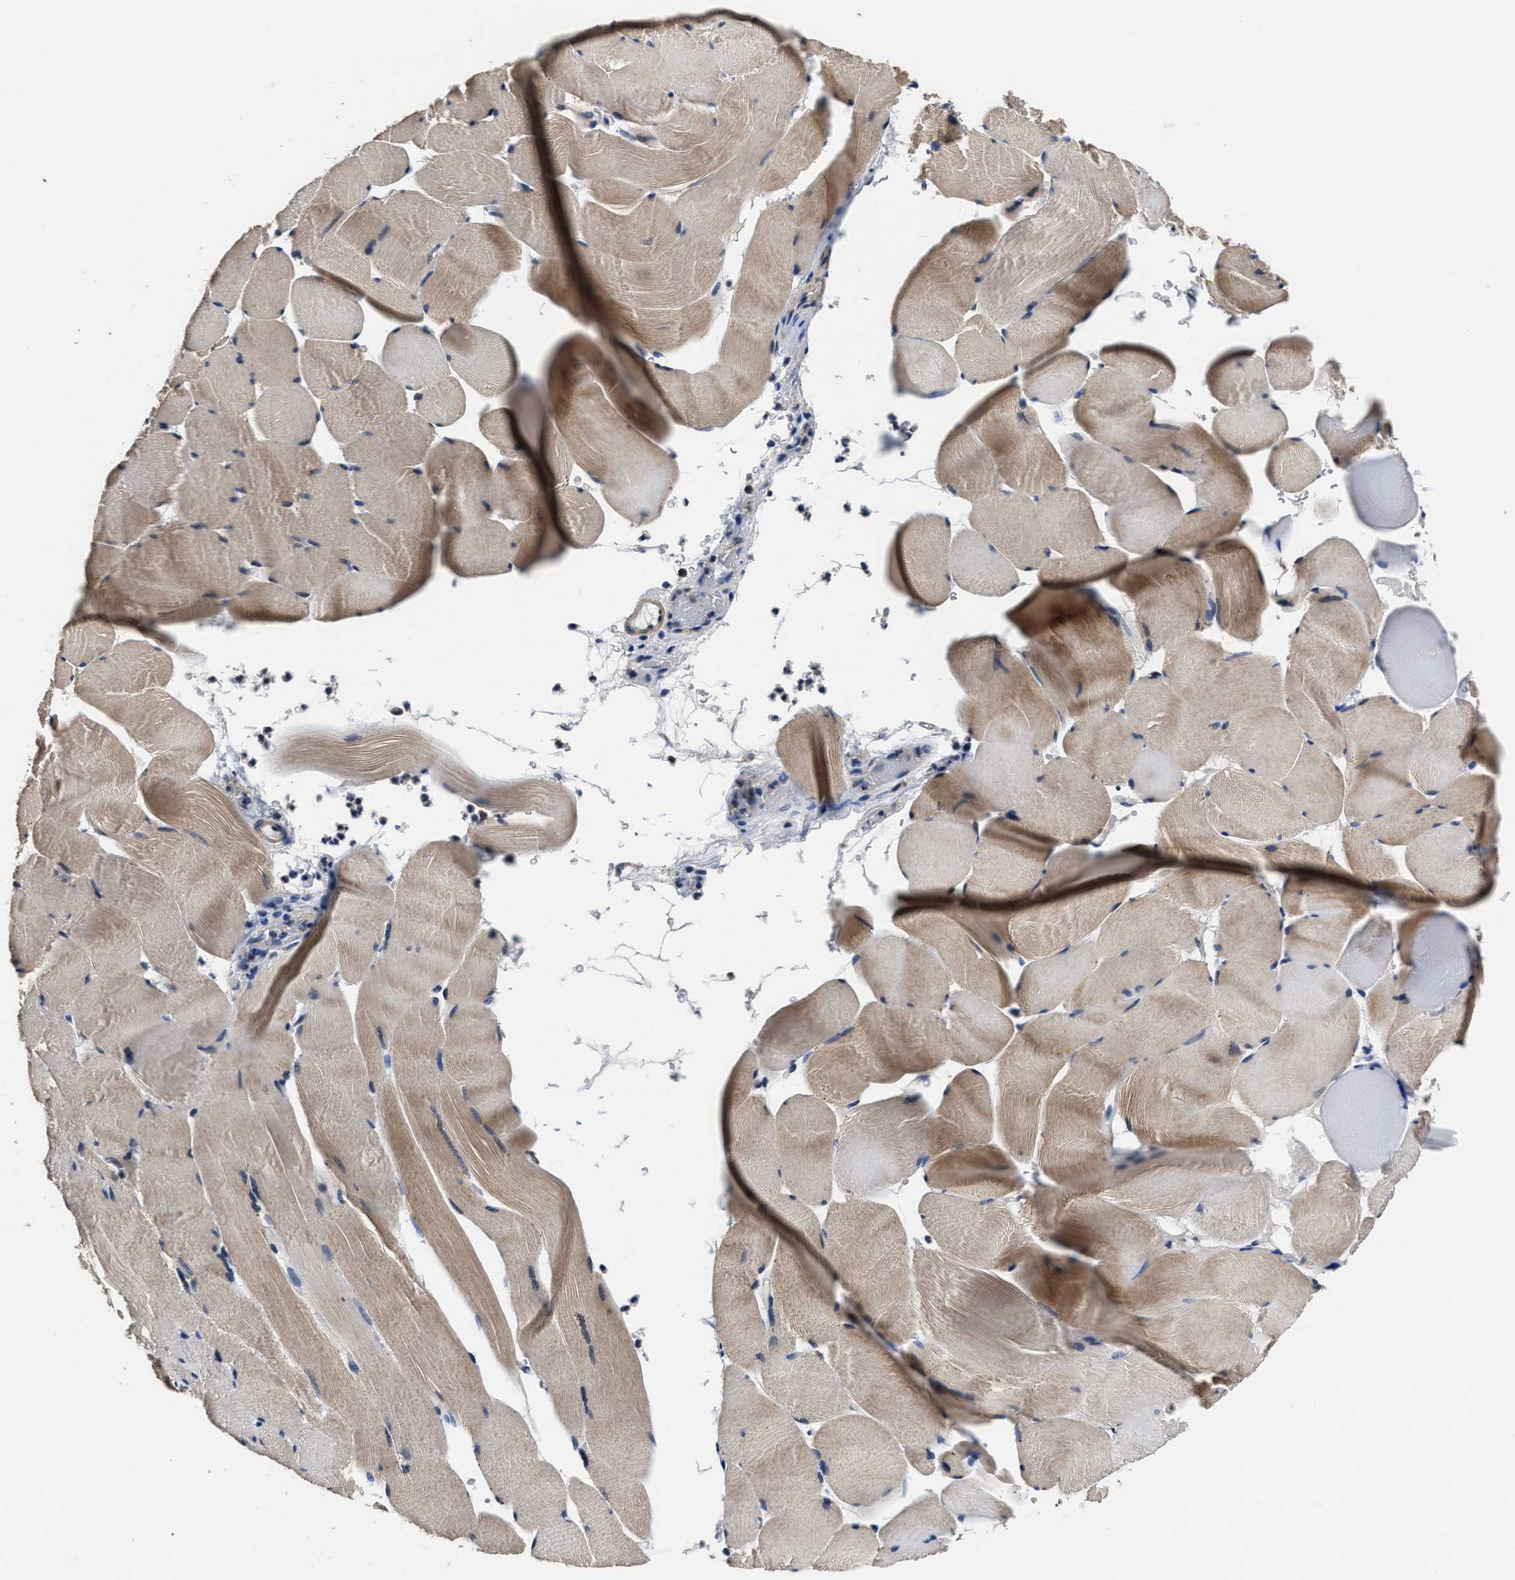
{"staining": {"intensity": "weak", "quantity": "25%-75%", "location": "cytoplasmic/membranous"}, "tissue": "skeletal muscle", "cell_type": "Myocytes", "image_type": "normal", "snomed": [{"axis": "morphology", "description": "Normal tissue, NOS"}, {"axis": "topography", "description": "Skeletal muscle"}], "caption": "A micrograph of skeletal muscle stained for a protein exhibits weak cytoplasmic/membranous brown staining in myocytes.", "gene": "ANKIB1", "patient": {"sex": "male", "age": 62}}